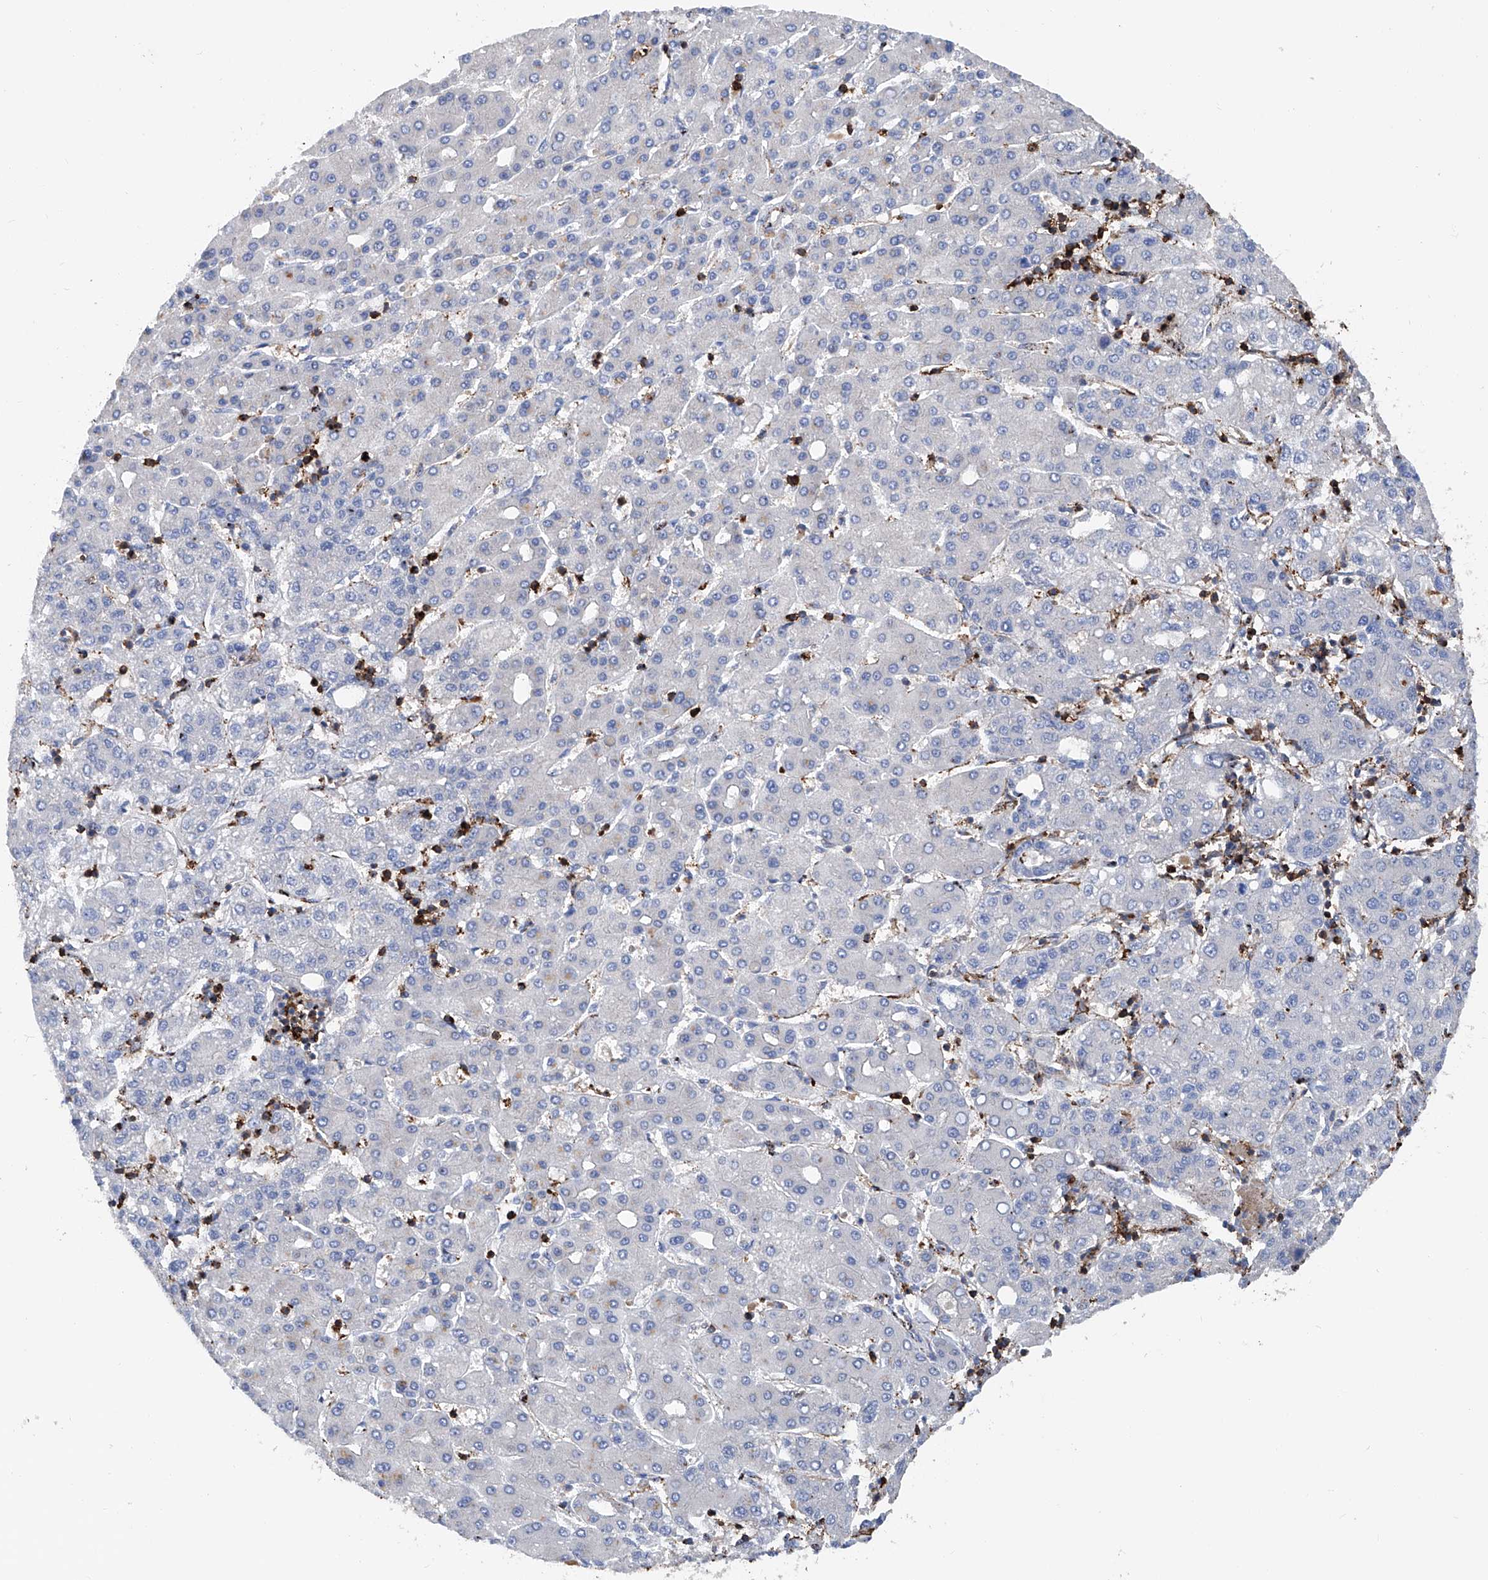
{"staining": {"intensity": "negative", "quantity": "none", "location": "none"}, "tissue": "liver cancer", "cell_type": "Tumor cells", "image_type": "cancer", "snomed": [{"axis": "morphology", "description": "Carcinoma, Hepatocellular, NOS"}, {"axis": "topography", "description": "Liver"}], "caption": "Tumor cells show no significant protein staining in liver cancer (hepatocellular carcinoma).", "gene": "ZNF484", "patient": {"sex": "male", "age": 65}}